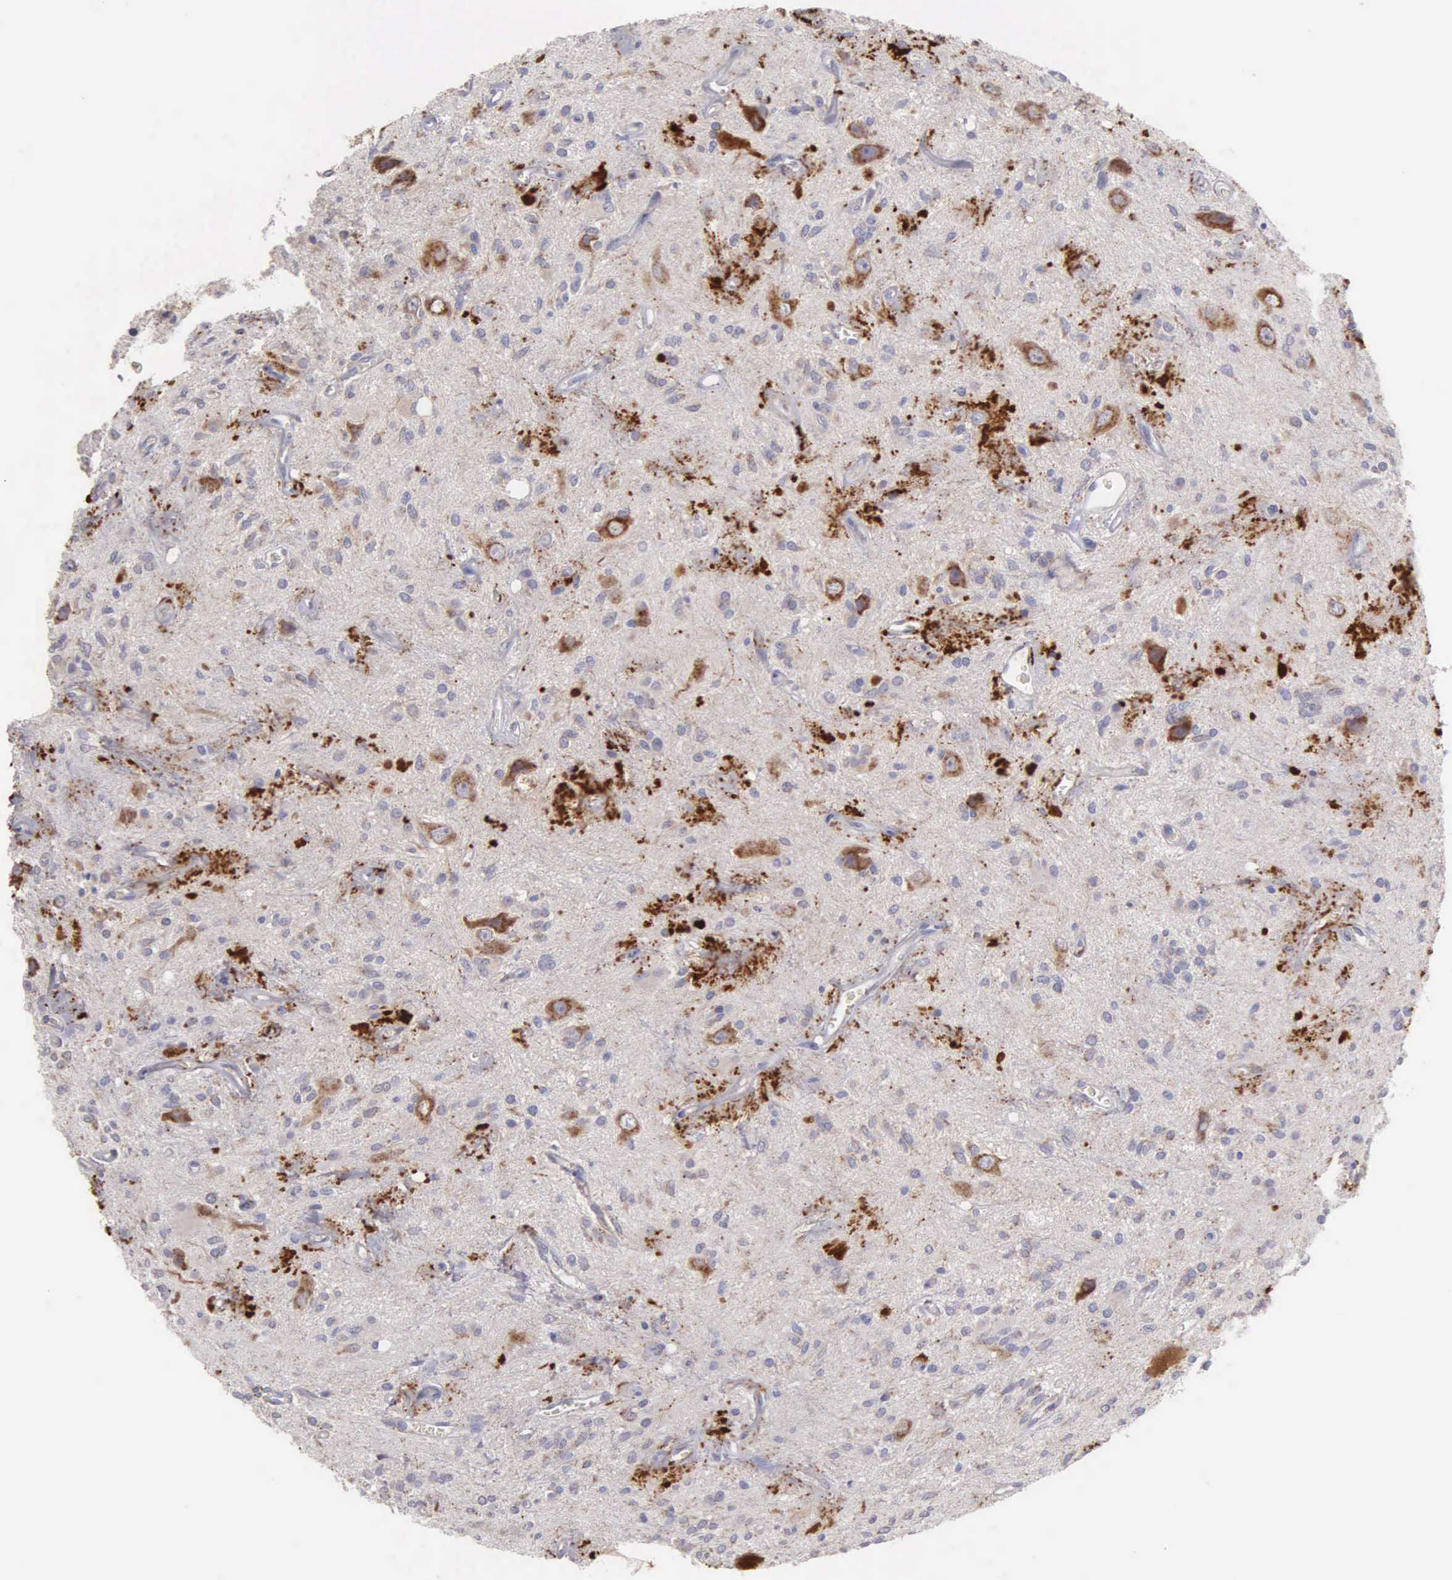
{"staining": {"intensity": "moderate", "quantity": "25%-75%", "location": "cytoplasmic/membranous"}, "tissue": "glioma", "cell_type": "Tumor cells", "image_type": "cancer", "snomed": [{"axis": "morphology", "description": "Glioma, malignant, Low grade"}, {"axis": "topography", "description": "Brain"}], "caption": "Moderate cytoplasmic/membranous positivity for a protein is appreciated in about 25%-75% of tumor cells of low-grade glioma (malignant) using immunohistochemistry (IHC).", "gene": "APP", "patient": {"sex": "female", "age": 15}}